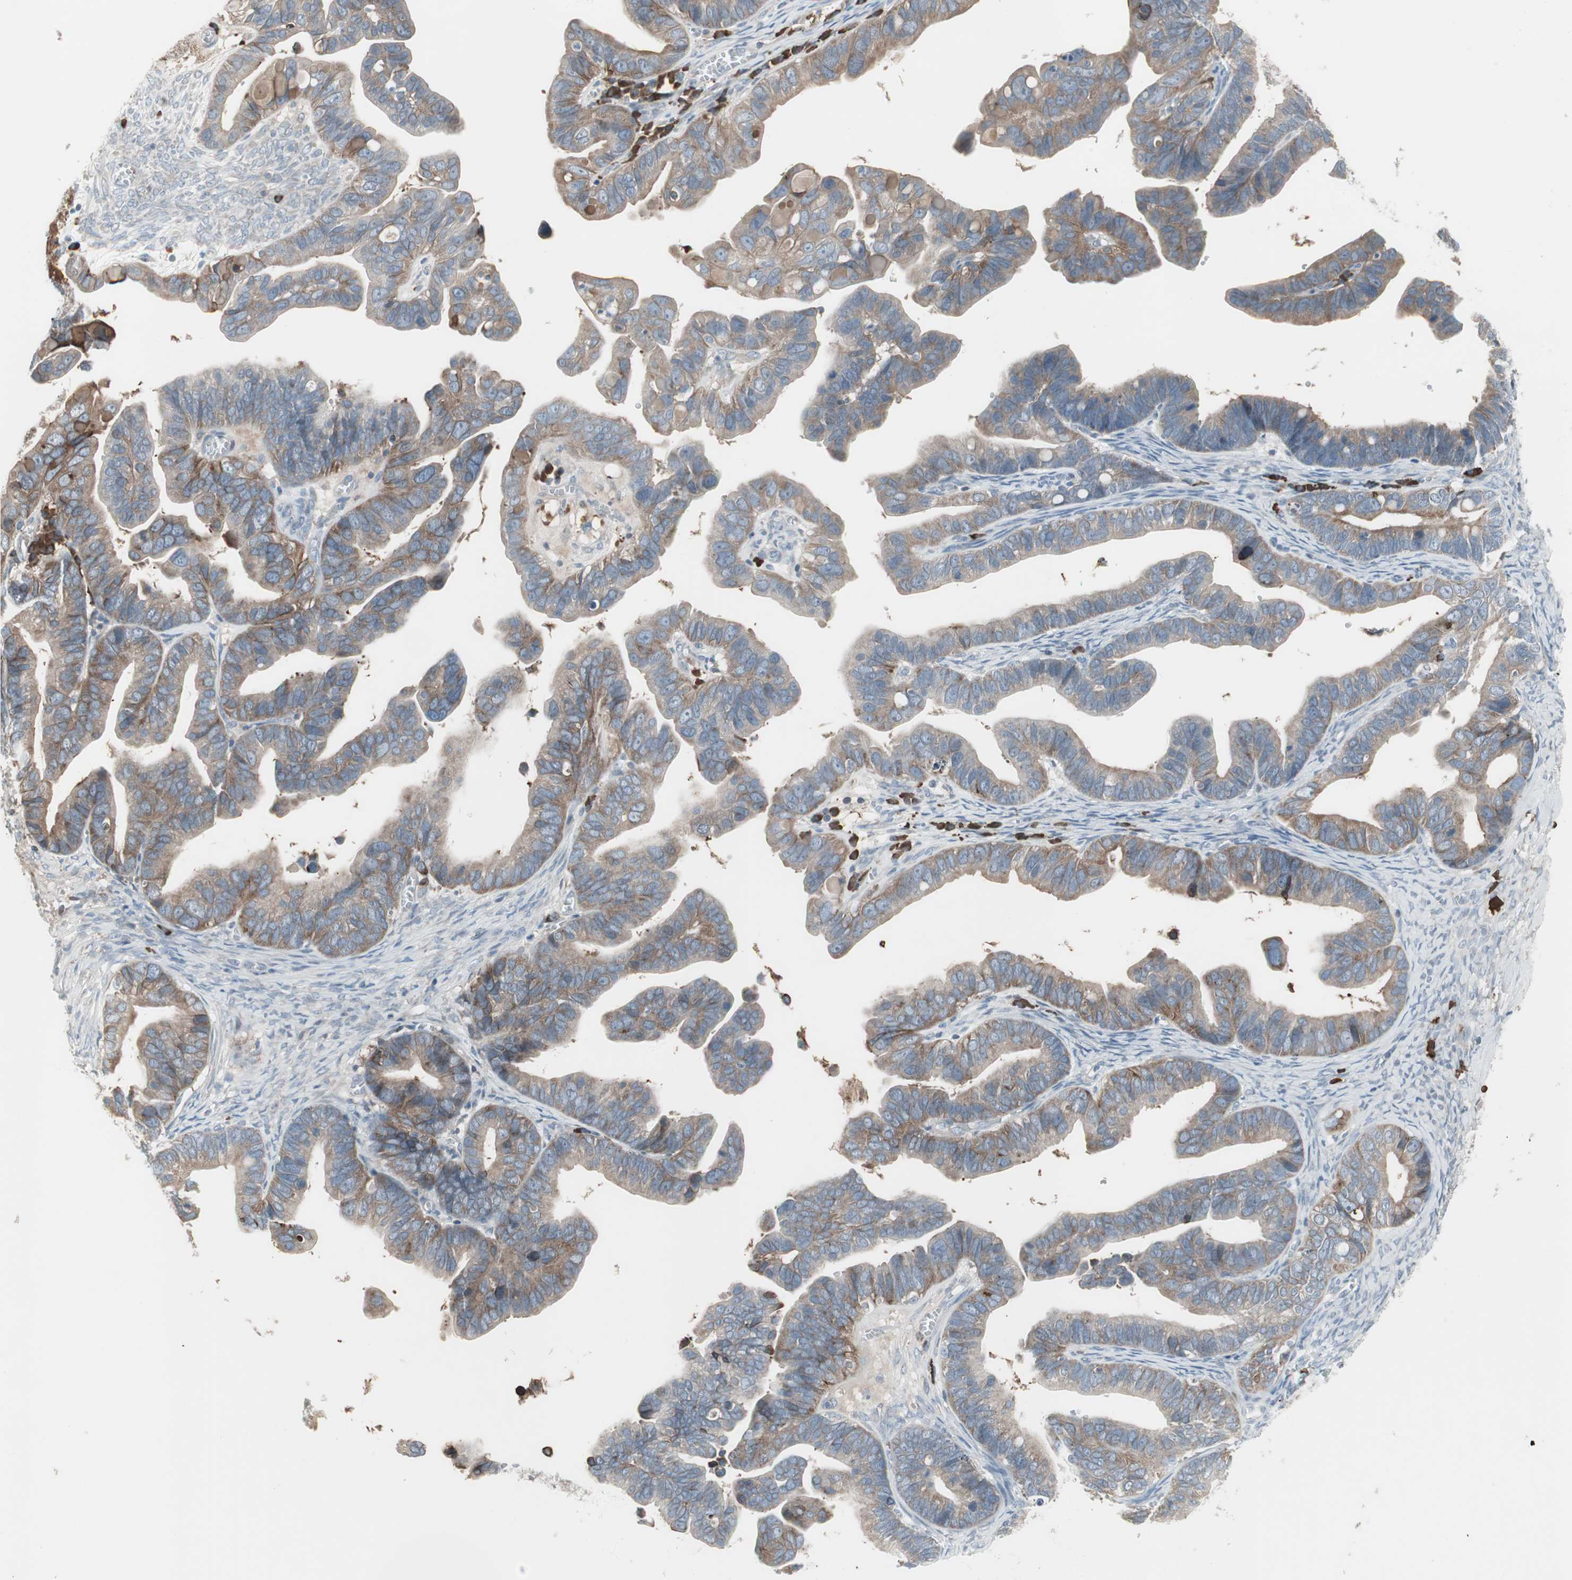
{"staining": {"intensity": "weak", "quantity": "25%-75%", "location": "cytoplasmic/membranous"}, "tissue": "ovarian cancer", "cell_type": "Tumor cells", "image_type": "cancer", "snomed": [{"axis": "morphology", "description": "Cystadenocarcinoma, serous, NOS"}, {"axis": "topography", "description": "Ovary"}], "caption": "Ovarian cancer was stained to show a protein in brown. There is low levels of weak cytoplasmic/membranous positivity in about 25%-75% of tumor cells.", "gene": "ZSCAN32", "patient": {"sex": "female", "age": 56}}